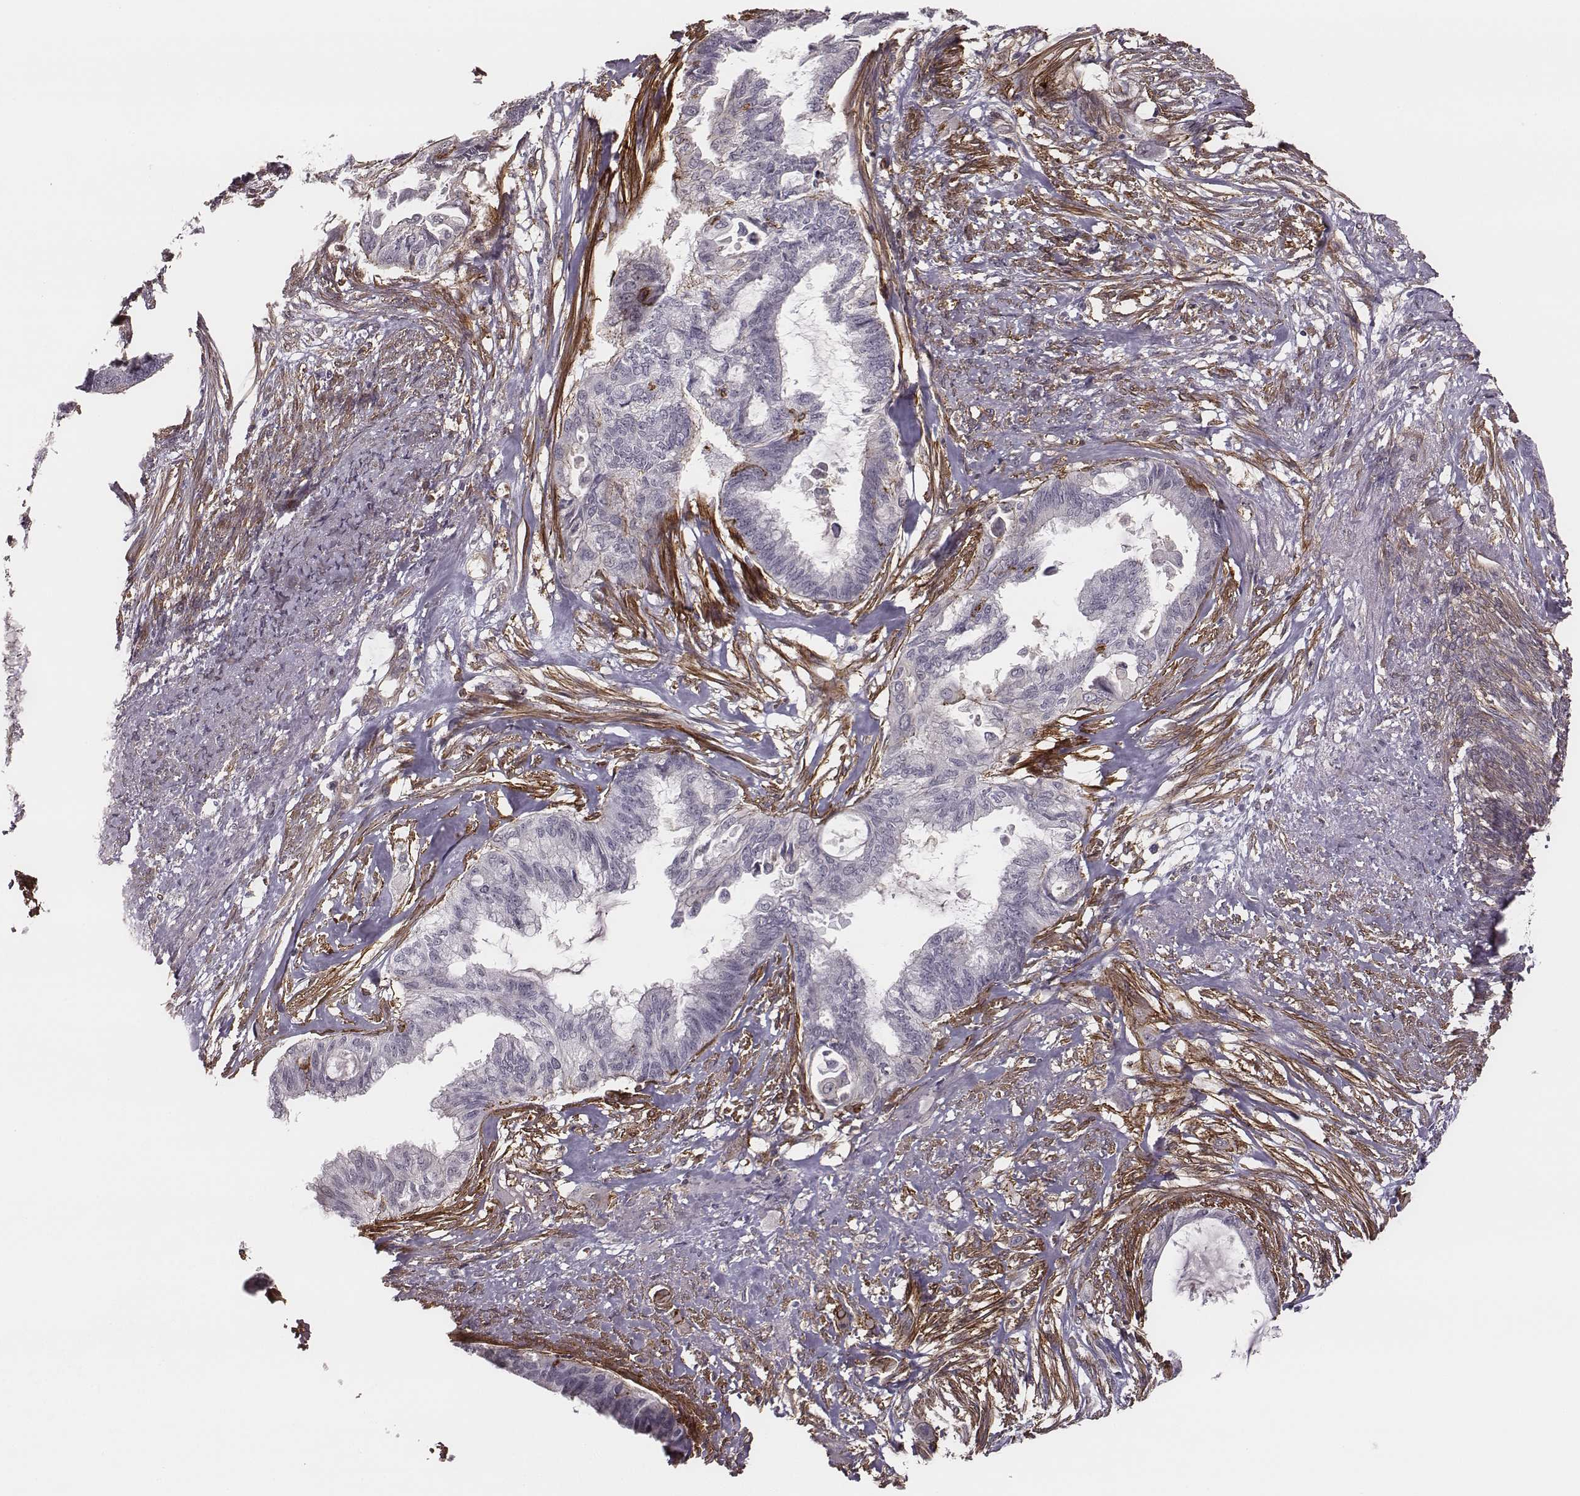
{"staining": {"intensity": "negative", "quantity": "none", "location": "none"}, "tissue": "endometrial cancer", "cell_type": "Tumor cells", "image_type": "cancer", "snomed": [{"axis": "morphology", "description": "Adenocarcinoma, NOS"}, {"axis": "topography", "description": "Endometrium"}], "caption": "This micrograph is of adenocarcinoma (endometrial) stained with immunohistochemistry (IHC) to label a protein in brown with the nuclei are counter-stained blue. There is no expression in tumor cells.", "gene": "ZYX", "patient": {"sex": "female", "age": 86}}